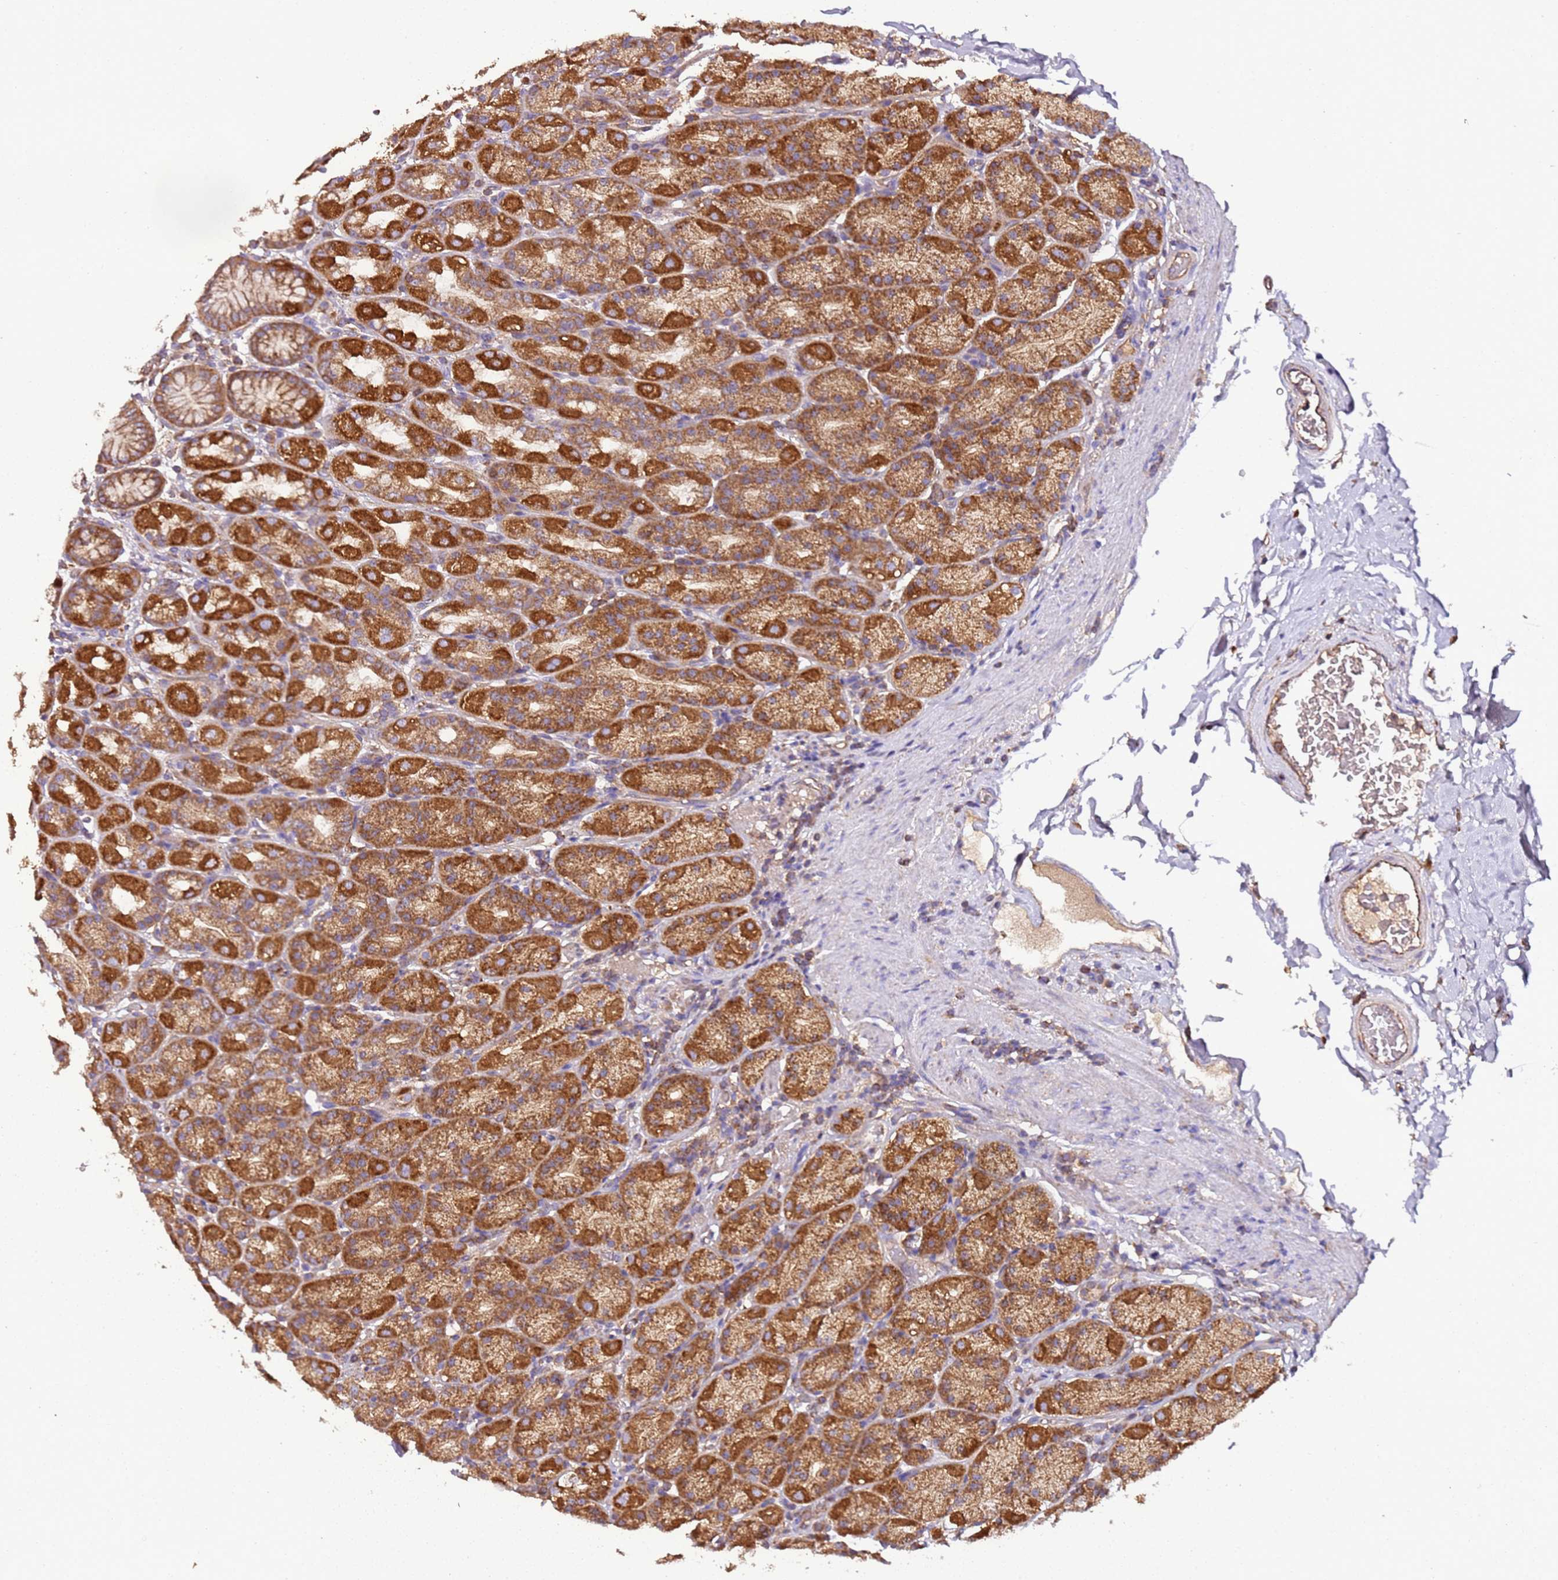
{"staining": {"intensity": "strong", "quantity": ">75%", "location": "cytoplasmic/membranous"}, "tissue": "stomach", "cell_type": "Glandular cells", "image_type": "normal", "snomed": [{"axis": "morphology", "description": "Normal tissue, NOS"}, {"axis": "topography", "description": "Stomach, upper"}], "caption": "This image shows immunohistochemistry (IHC) staining of unremarkable human stomach, with high strong cytoplasmic/membranous positivity in approximately >75% of glandular cells.", "gene": "RMND5A", "patient": {"sex": "male", "age": 68}}